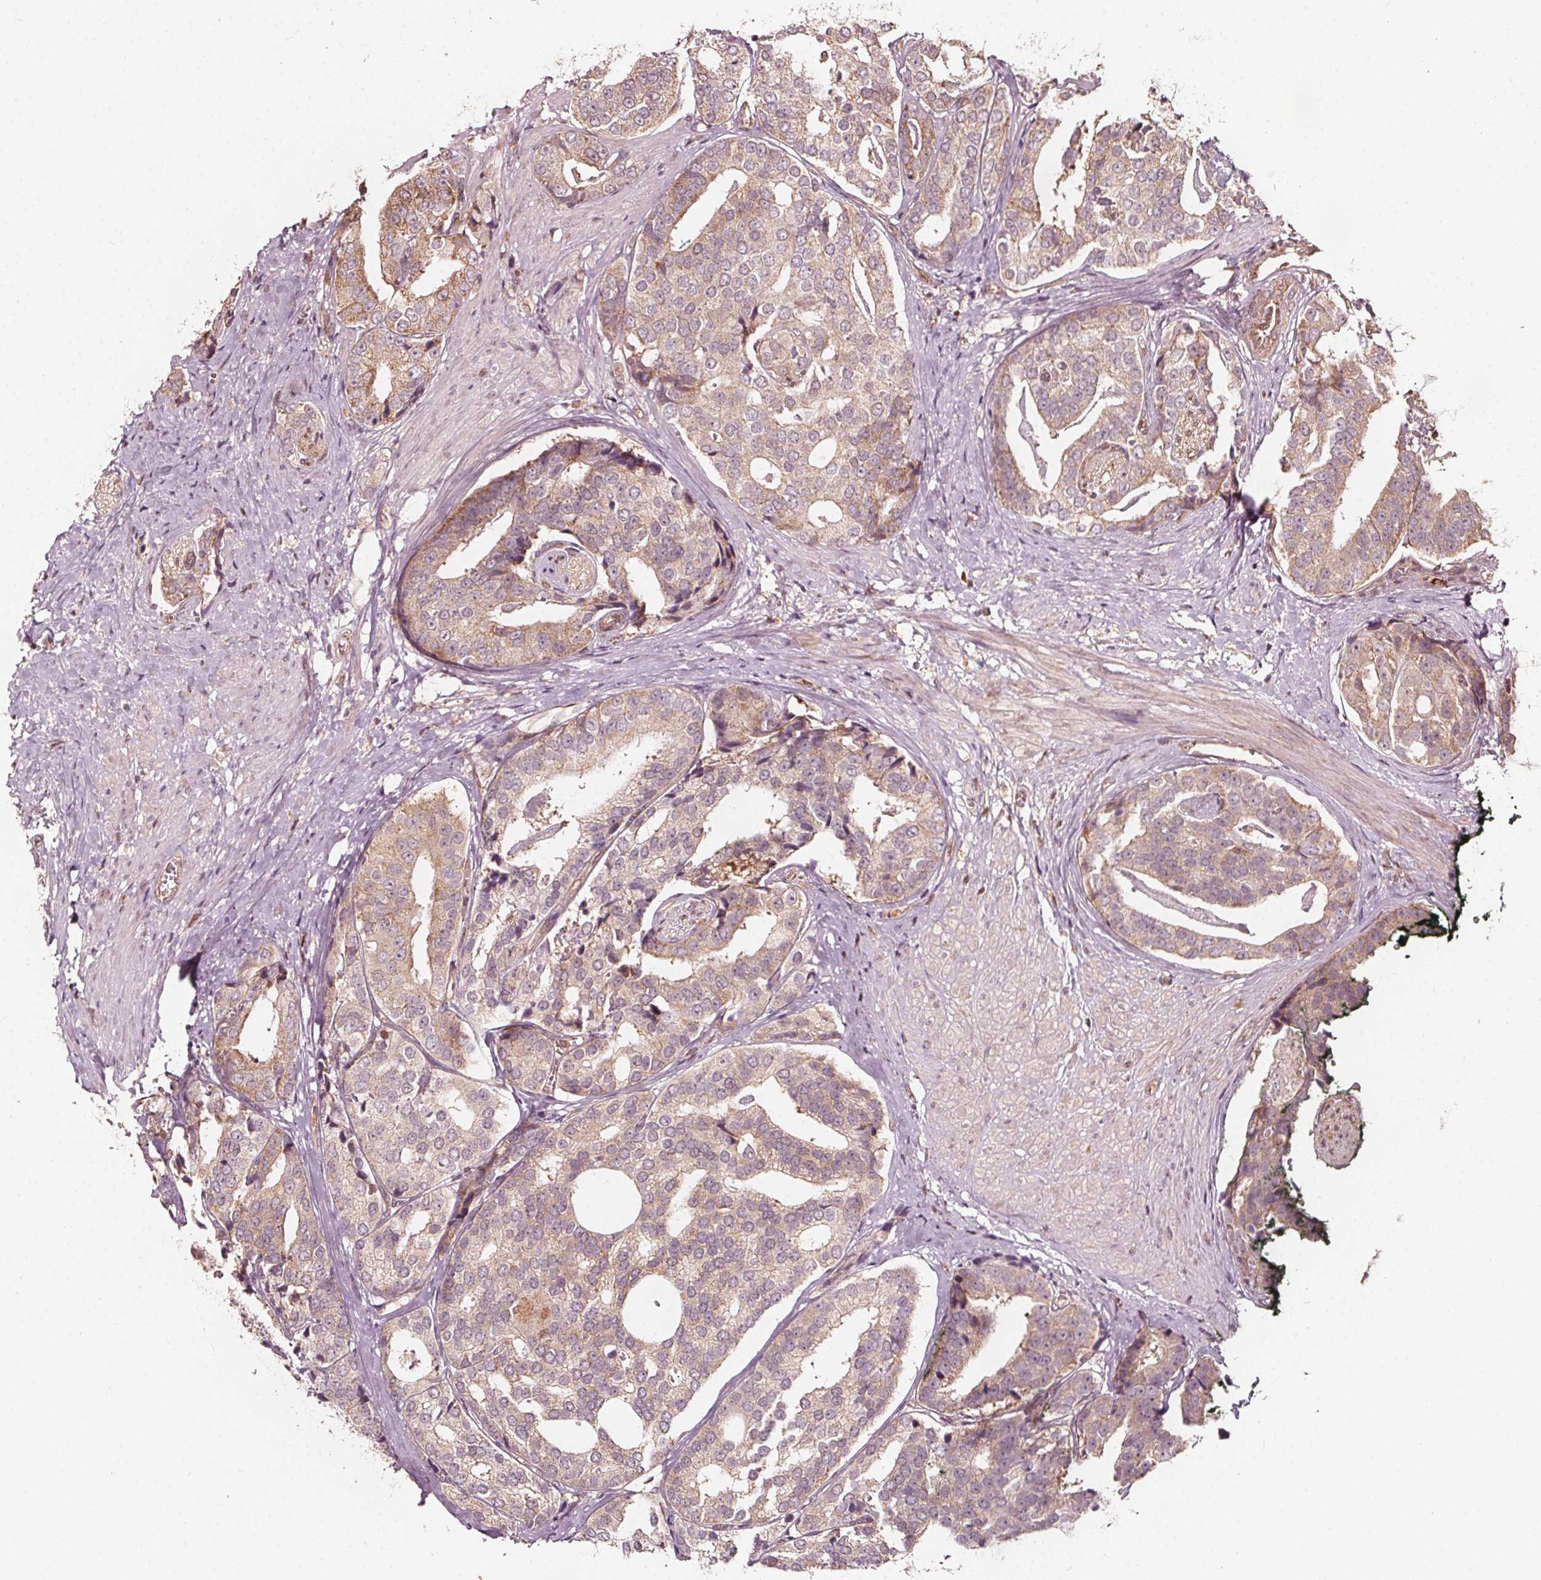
{"staining": {"intensity": "weak", "quantity": ">75%", "location": "cytoplasmic/membranous"}, "tissue": "prostate cancer", "cell_type": "Tumor cells", "image_type": "cancer", "snomed": [{"axis": "morphology", "description": "Adenocarcinoma, High grade"}, {"axis": "topography", "description": "Prostate"}], "caption": "Protein analysis of adenocarcinoma (high-grade) (prostate) tissue reveals weak cytoplasmic/membranous expression in approximately >75% of tumor cells. The staining is performed using DAB (3,3'-diaminobenzidine) brown chromogen to label protein expression. The nuclei are counter-stained blue using hematoxylin.", "gene": "AIP", "patient": {"sex": "male", "age": 71}}